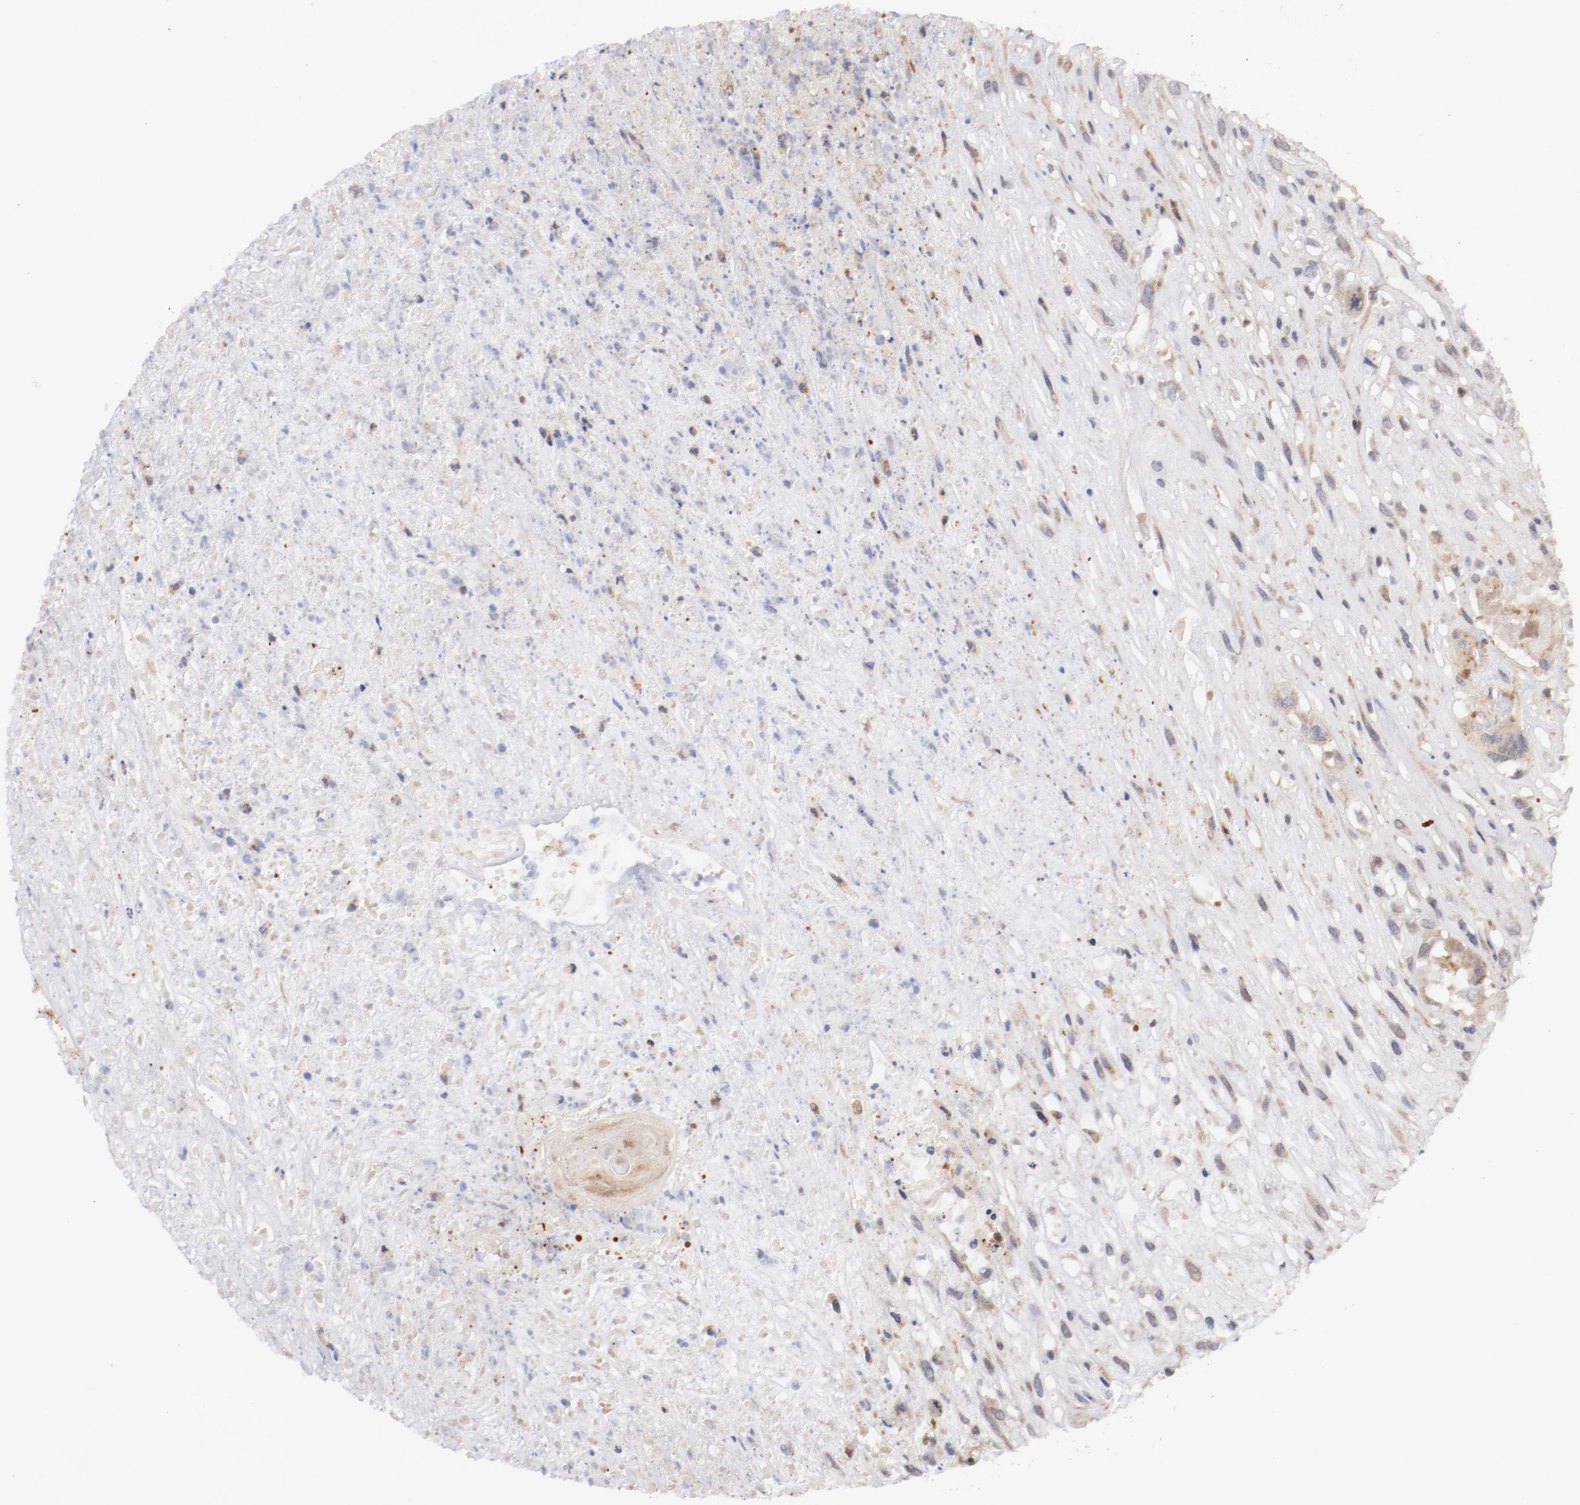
{"staining": {"intensity": "moderate", "quantity": ">75%", "location": "cytoplasmic/membranous"}, "tissue": "head and neck cancer", "cell_type": "Tumor cells", "image_type": "cancer", "snomed": [{"axis": "morphology", "description": "Necrosis, NOS"}, {"axis": "morphology", "description": "Neoplasm, malignant, NOS"}, {"axis": "topography", "description": "Salivary gland"}, {"axis": "topography", "description": "Head-Neck"}], "caption": "Immunohistochemical staining of head and neck cancer shows moderate cytoplasmic/membranous protein staining in approximately >75% of tumor cells.", "gene": "GUF1", "patient": {"sex": "male", "age": 43}}